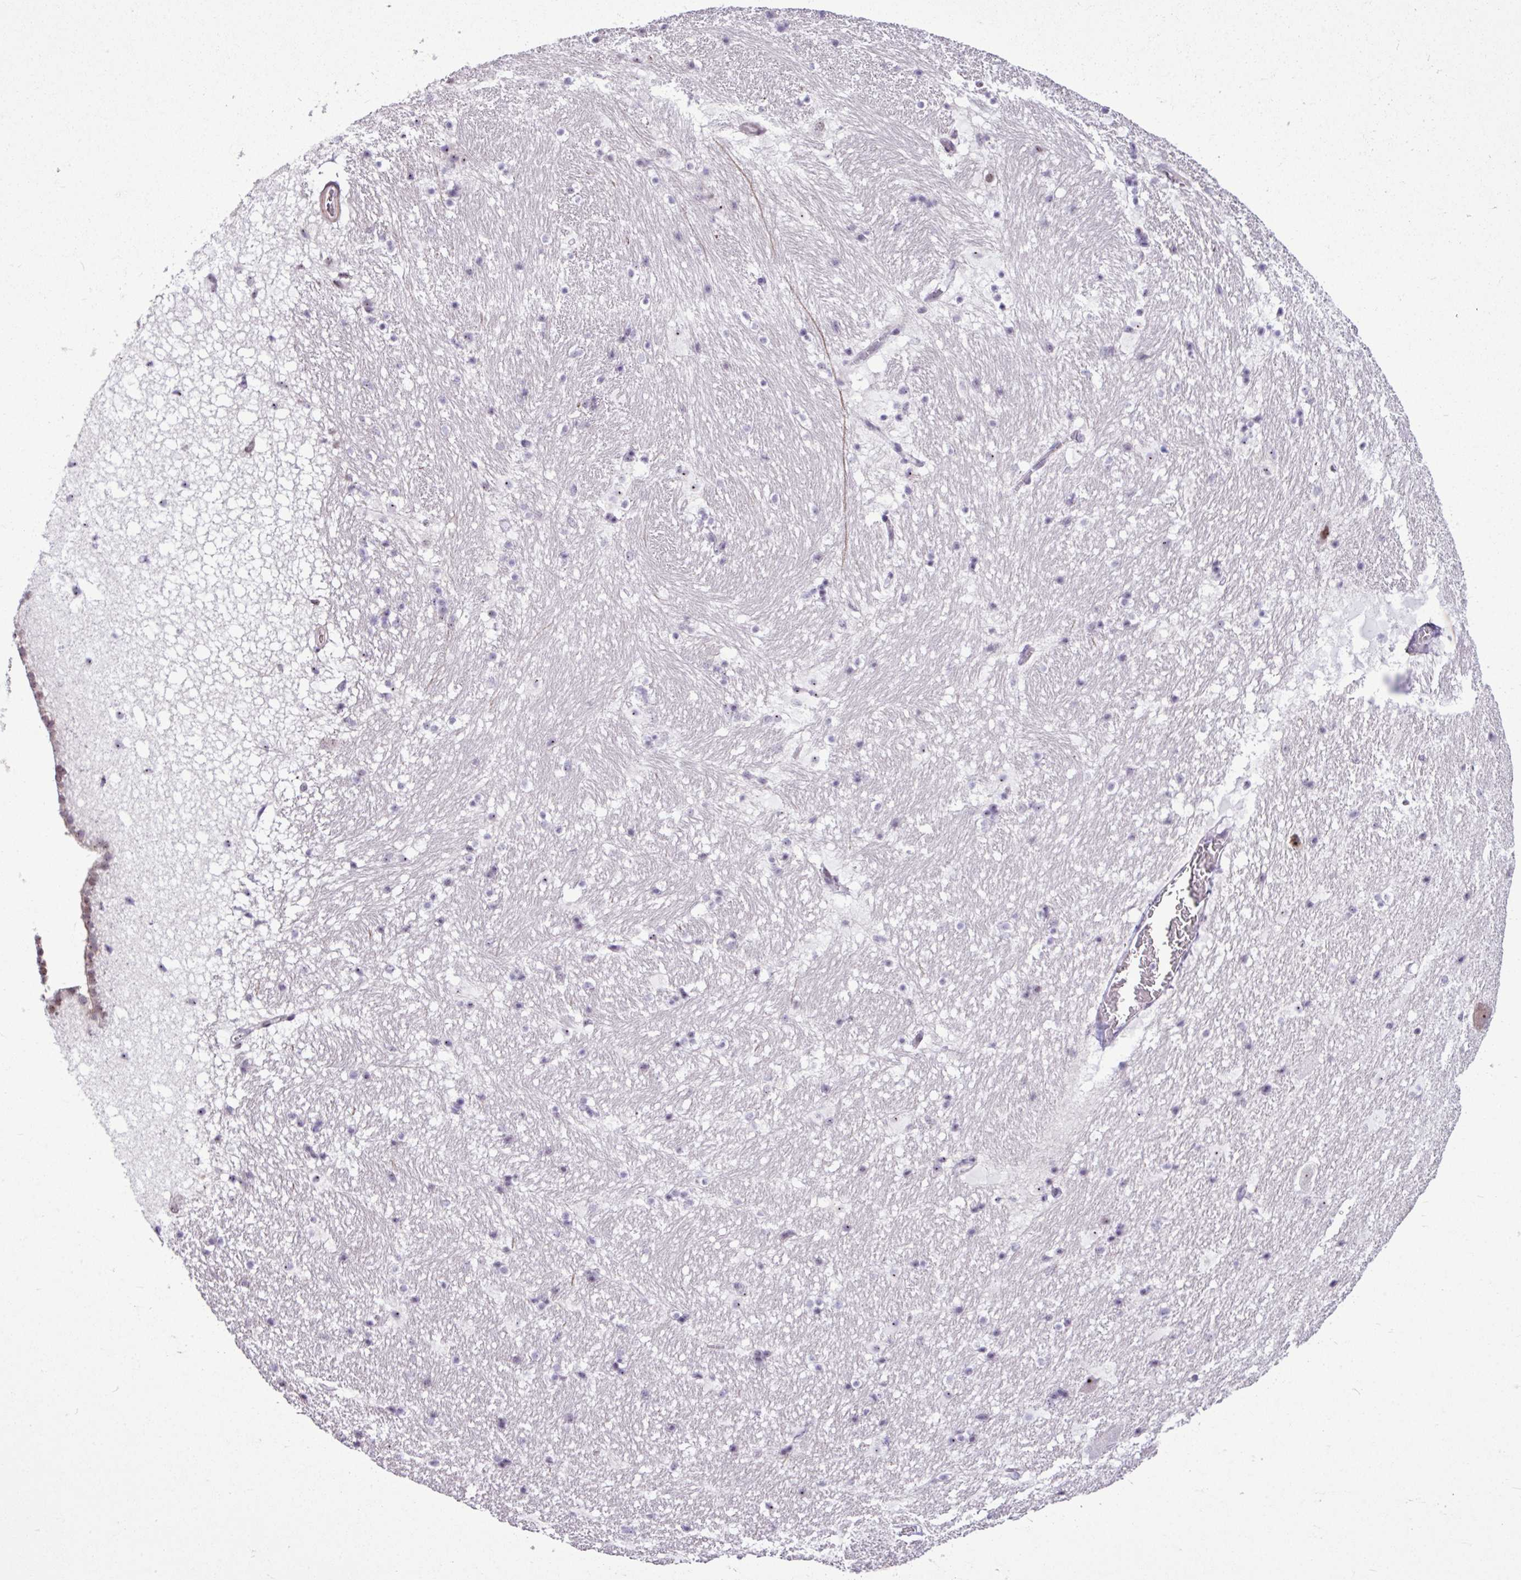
{"staining": {"intensity": "negative", "quantity": "none", "location": "none"}, "tissue": "hippocampus", "cell_type": "Glial cells", "image_type": "normal", "snomed": [{"axis": "morphology", "description": "Normal tissue, NOS"}, {"axis": "topography", "description": "Hippocampus"}], "caption": "A photomicrograph of hippocampus stained for a protein reveals no brown staining in glial cells. The staining is performed using DAB brown chromogen with nuclei counter-stained in using hematoxylin.", "gene": "UTP18", "patient": {"sex": "male", "age": 37}}